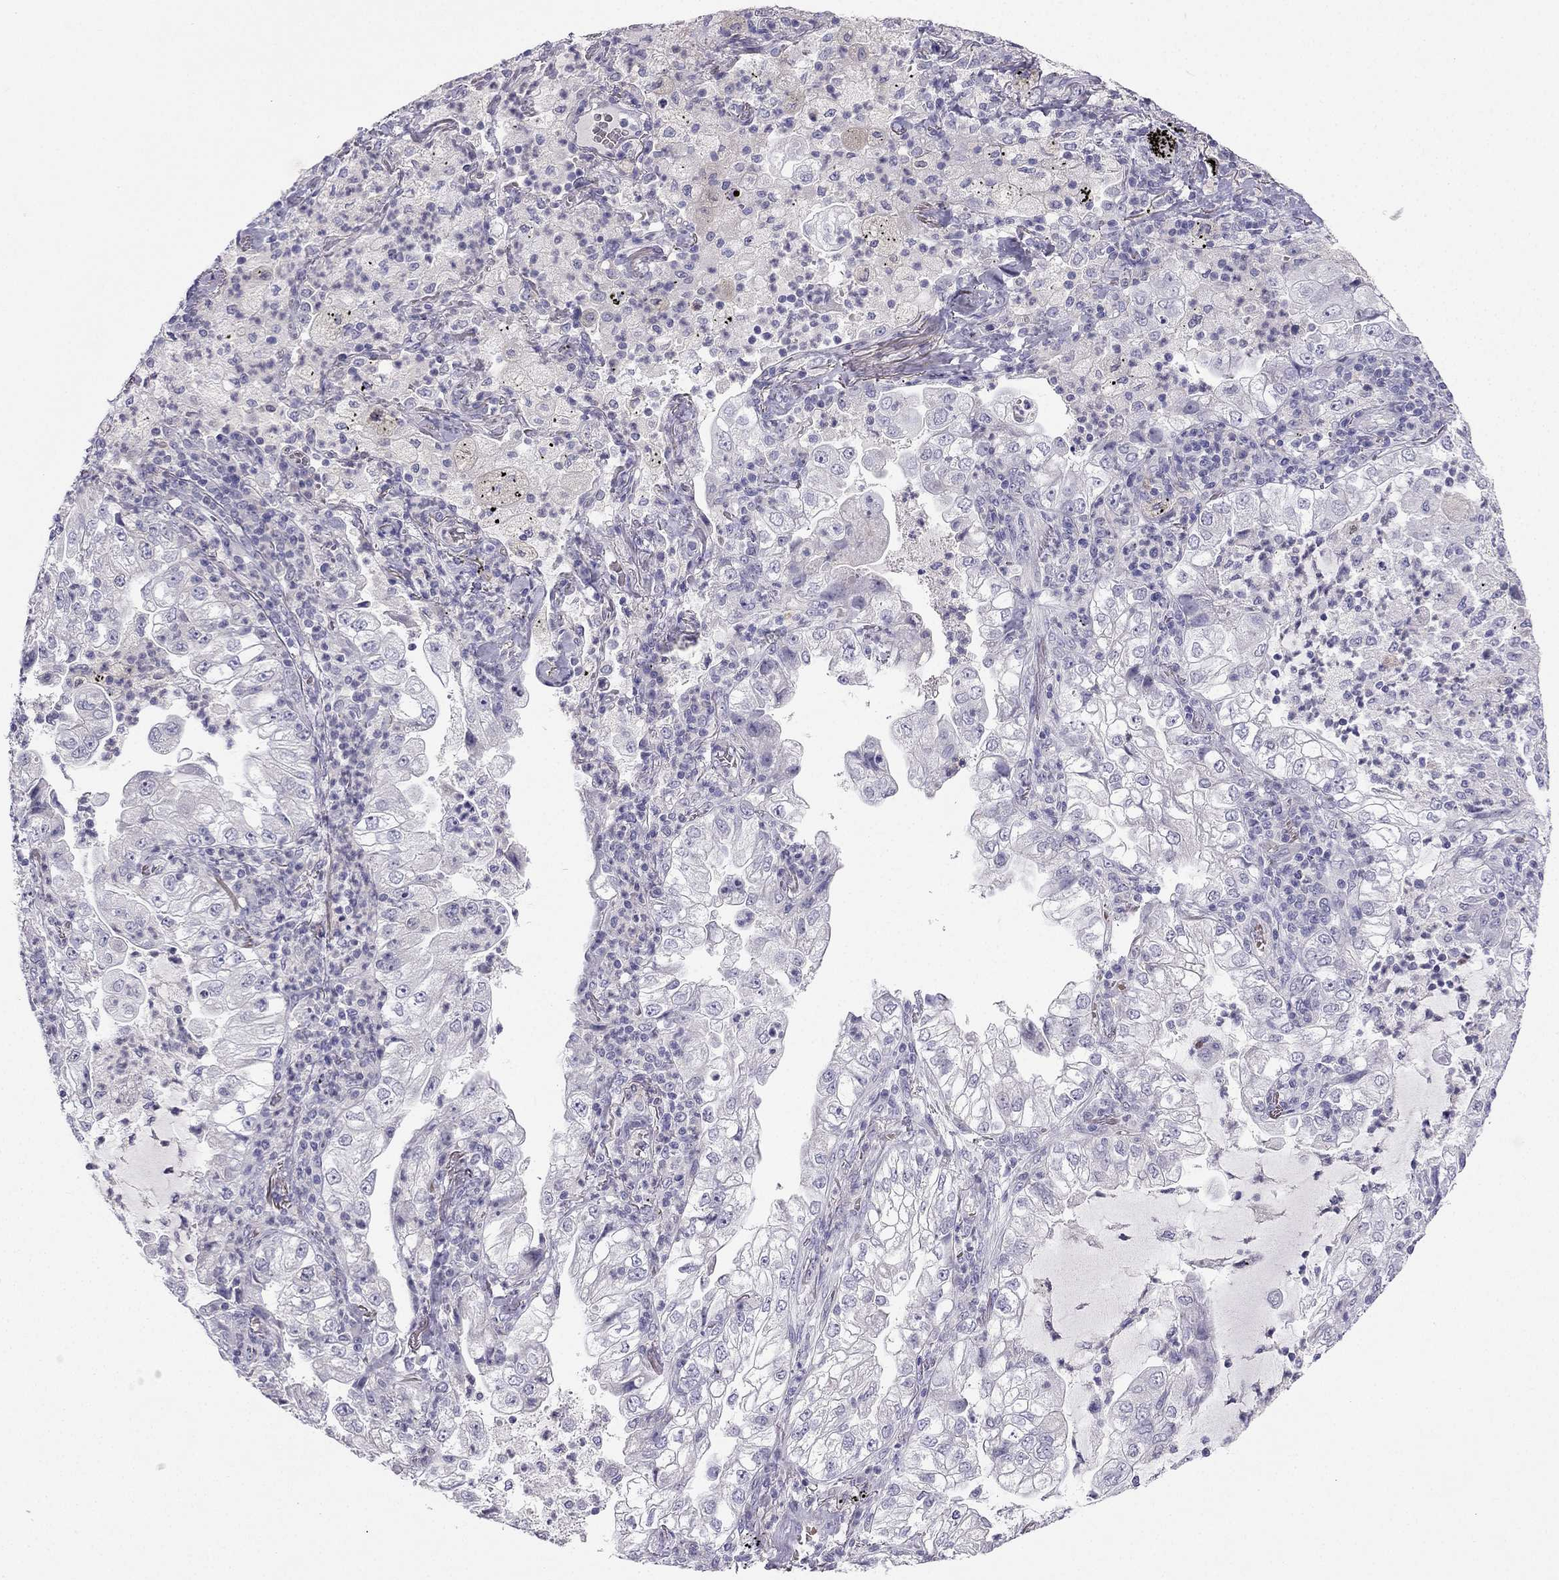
{"staining": {"intensity": "negative", "quantity": "none", "location": "none"}, "tissue": "lung cancer", "cell_type": "Tumor cells", "image_type": "cancer", "snomed": [{"axis": "morphology", "description": "Adenocarcinoma, NOS"}, {"axis": "topography", "description": "Lung"}], "caption": "Micrograph shows no protein expression in tumor cells of lung cancer (adenocarcinoma) tissue.", "gene": "RSPH14", "patient": {"sex": "female", "age": 73}}